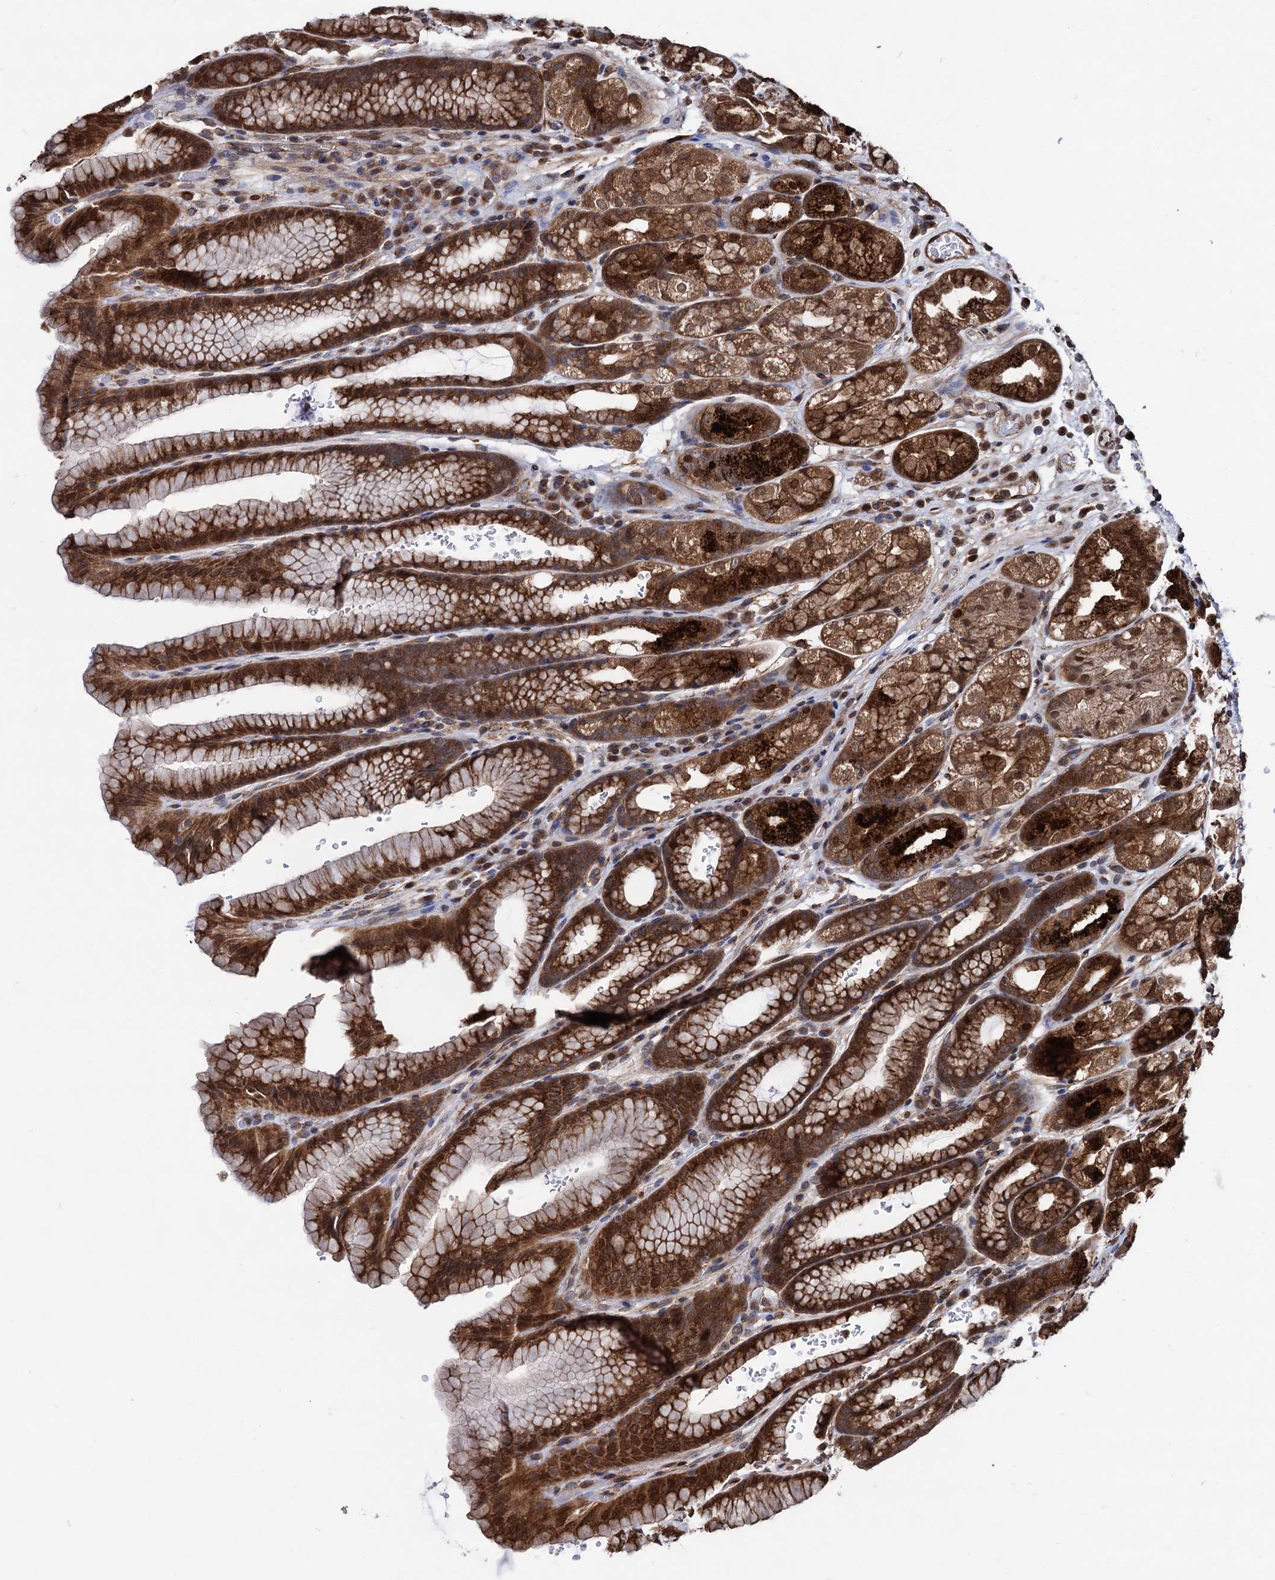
{"staining": {"intensity": "strong", "quantity": ">75%", "location": "cytoplasmic/membranous,nuclear"}, "tissue": "stomach", "cell_type": "Glandular cells", "image_type": "normal", "snomed": [{"axis": "morphology", "description": "Normal tissue, NOS"}, {"axis": "morphology", "description": "Adenocarcinoma, NOS"}, {"axis": "topography", "description": "Stomach"}], "caption": "IHC of normal human stomach exhibits high levels of strong cytoplasmic/membranous,nuclear expression in about >75% of glandular cells. The protein of interest is stained brown, and the nuclei are stained in blue (DAB IHC with brightfield microscopy, high magnification).", "gene": "ANKRD12", "patient": {"sex": "male", "age": 57}}